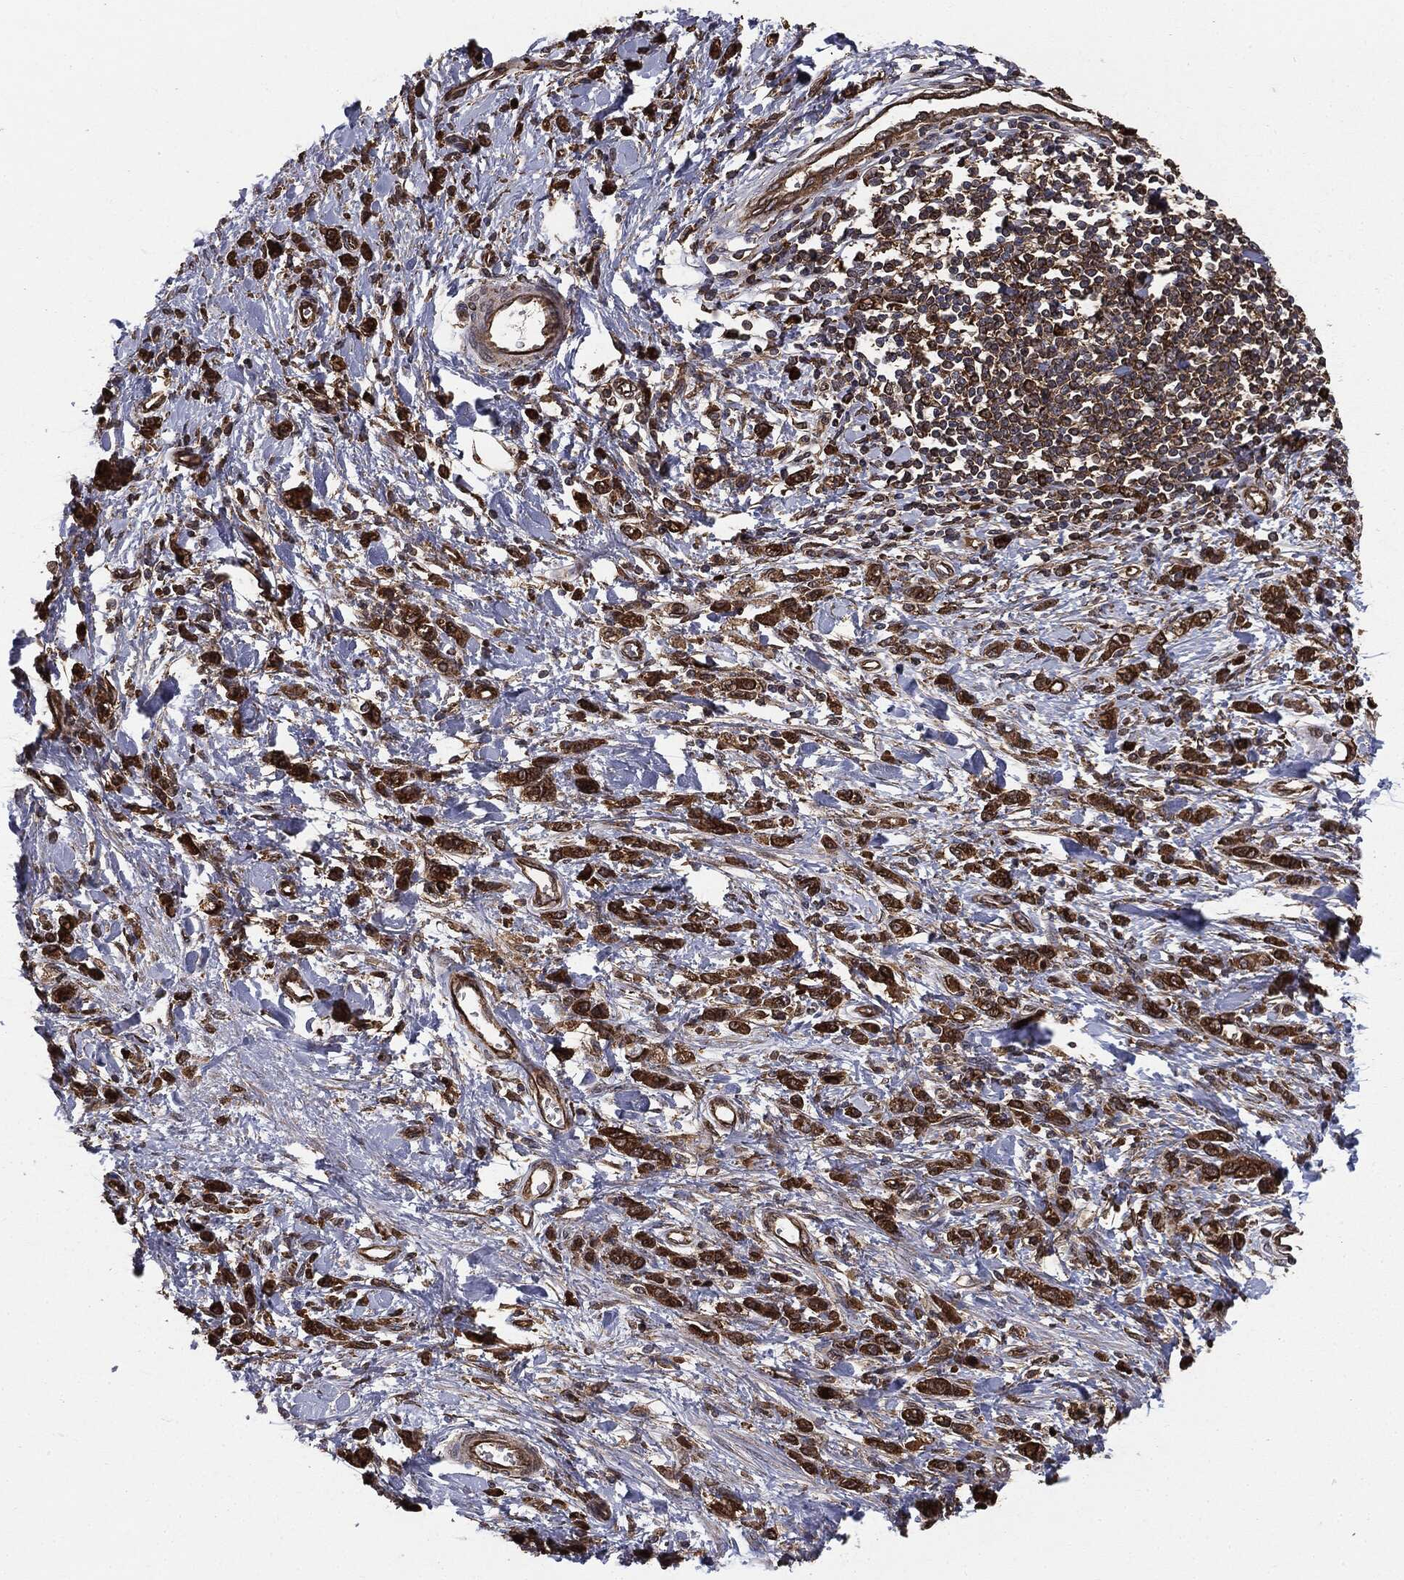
{"staining": {"intensity": "strong", "quantity": ">75%", "location": "cytoplasmic/membranous"}, "tissue": "stomach cancer", "cell_type": "Tumor cells", "image_type": "cancer", "snomed": [{"axis": "morphology", "description": "Adenocarcinoma, NOS"}, {"axis": "topography", "description": "Stomach"}], "caption": "Stomach cancer (adenocarcinoma) stained with DAB (3,3'-diaminobenzidine) immunohistochemistry (IHC) exhibits high levels of strong cytoplasmic/membranous staining in approximately >75% of tumor cells. The staining was performed using DAB, with brown indicating positive protein expression. Nuclei are stained blue with hematoxylin.", "gene": "NME1", "patient": {"sex": "male", "age": 77}}